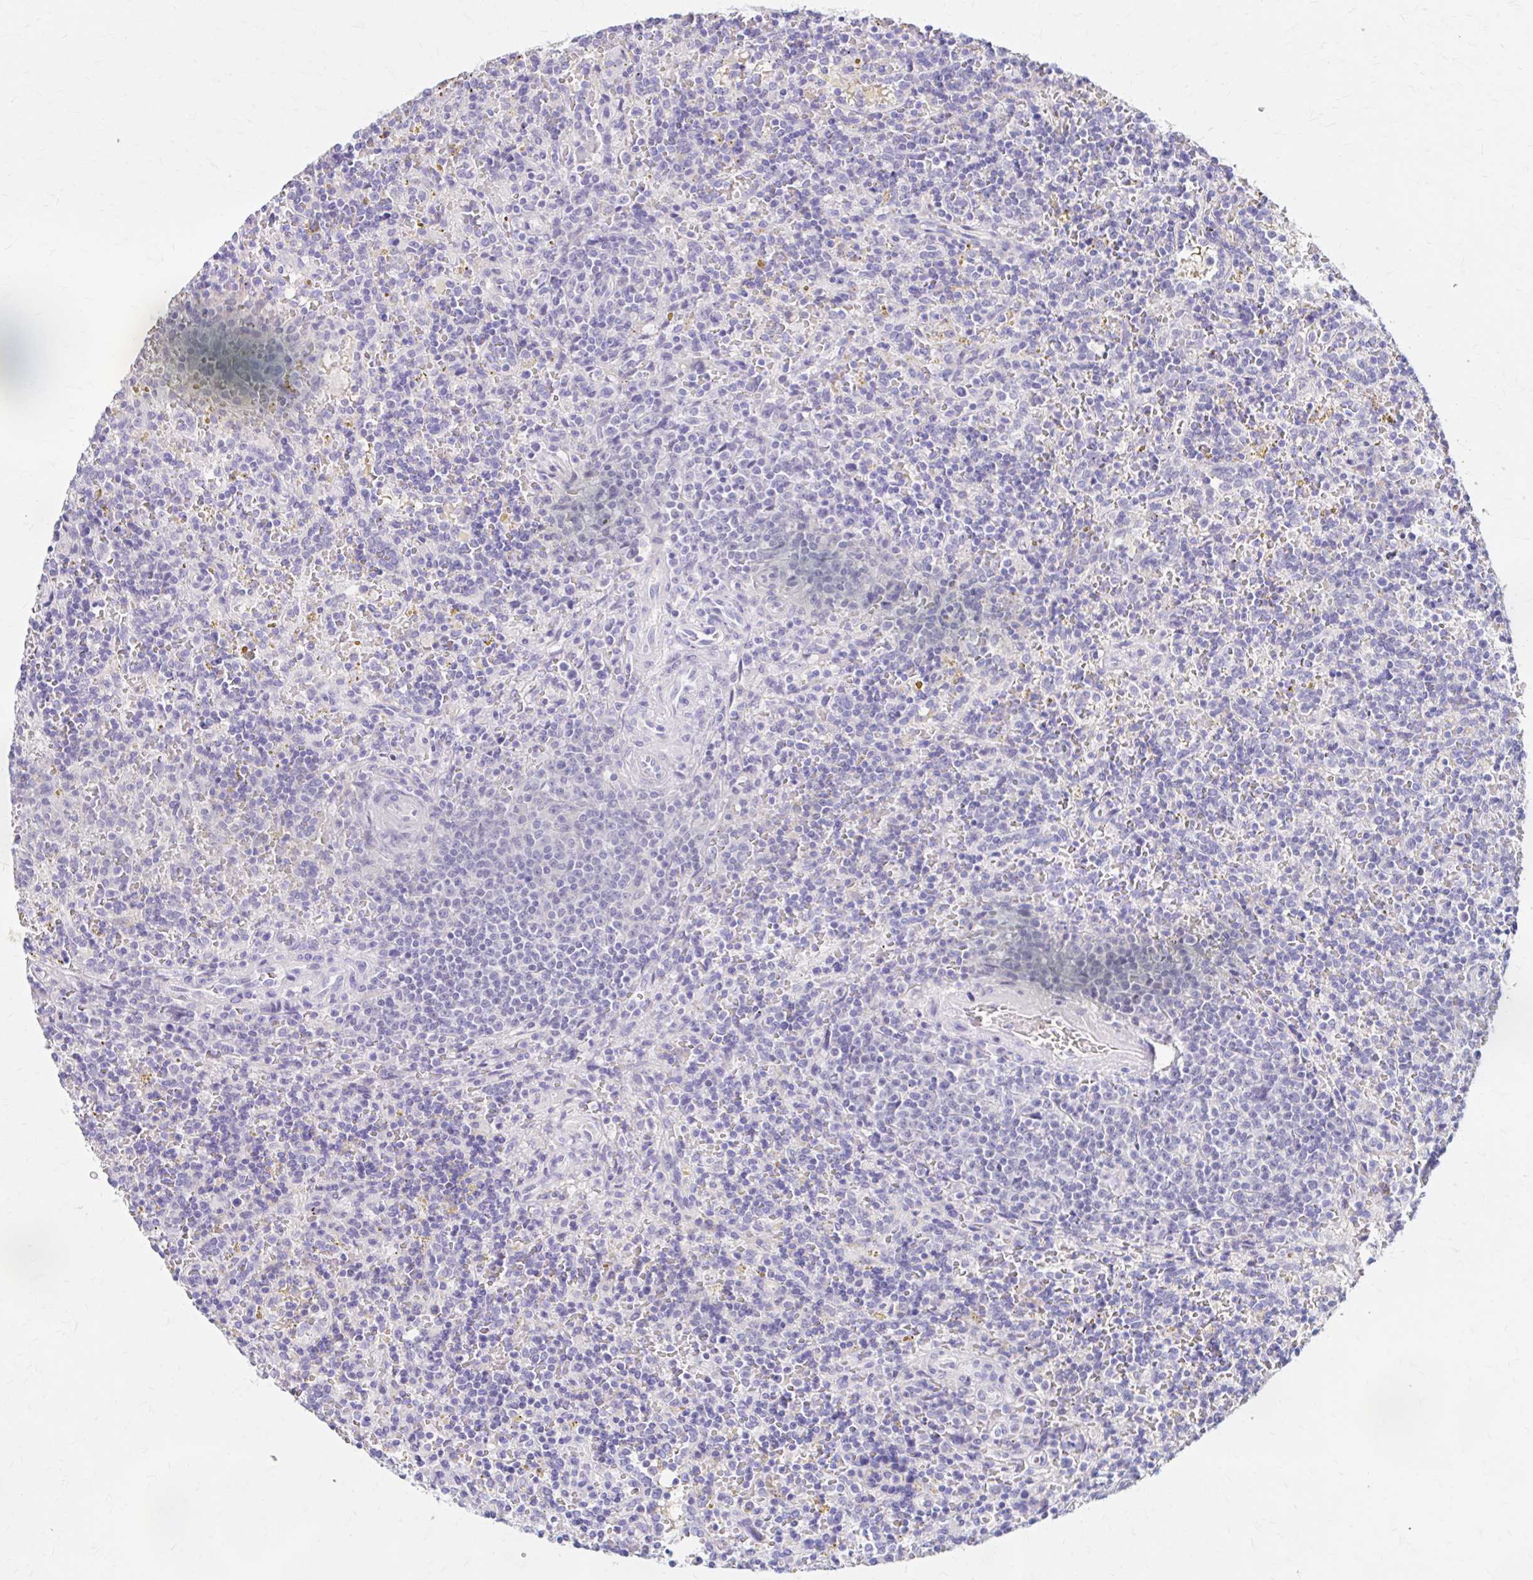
{"staining": {"intensity": "negative", "quantity": "none", "location": "none"}, "tissue": "lymphoma", "cell_type": "Tumor cells", "image_type": "cancer", "snomed": [{"axis": "morphology", "description": "Malignant lymphoma, non-Hodgkin's type, Low grade"}, {"axis": "topography", "description": "Spleen"}], "caption": "Immunohistochemistry micrograph of low-grade malignant lymphoma, non-Hodgkin's type stained for a protein (brown), which reveals no staining in tumor cells. The staining is performed using DAB (3,3'-diaminobenzidine) brown chromogen with nuclei counter-stained in using hematoxylin.", "gene": "AZGP1", "patient": {"sex": "male", "age": 67}}